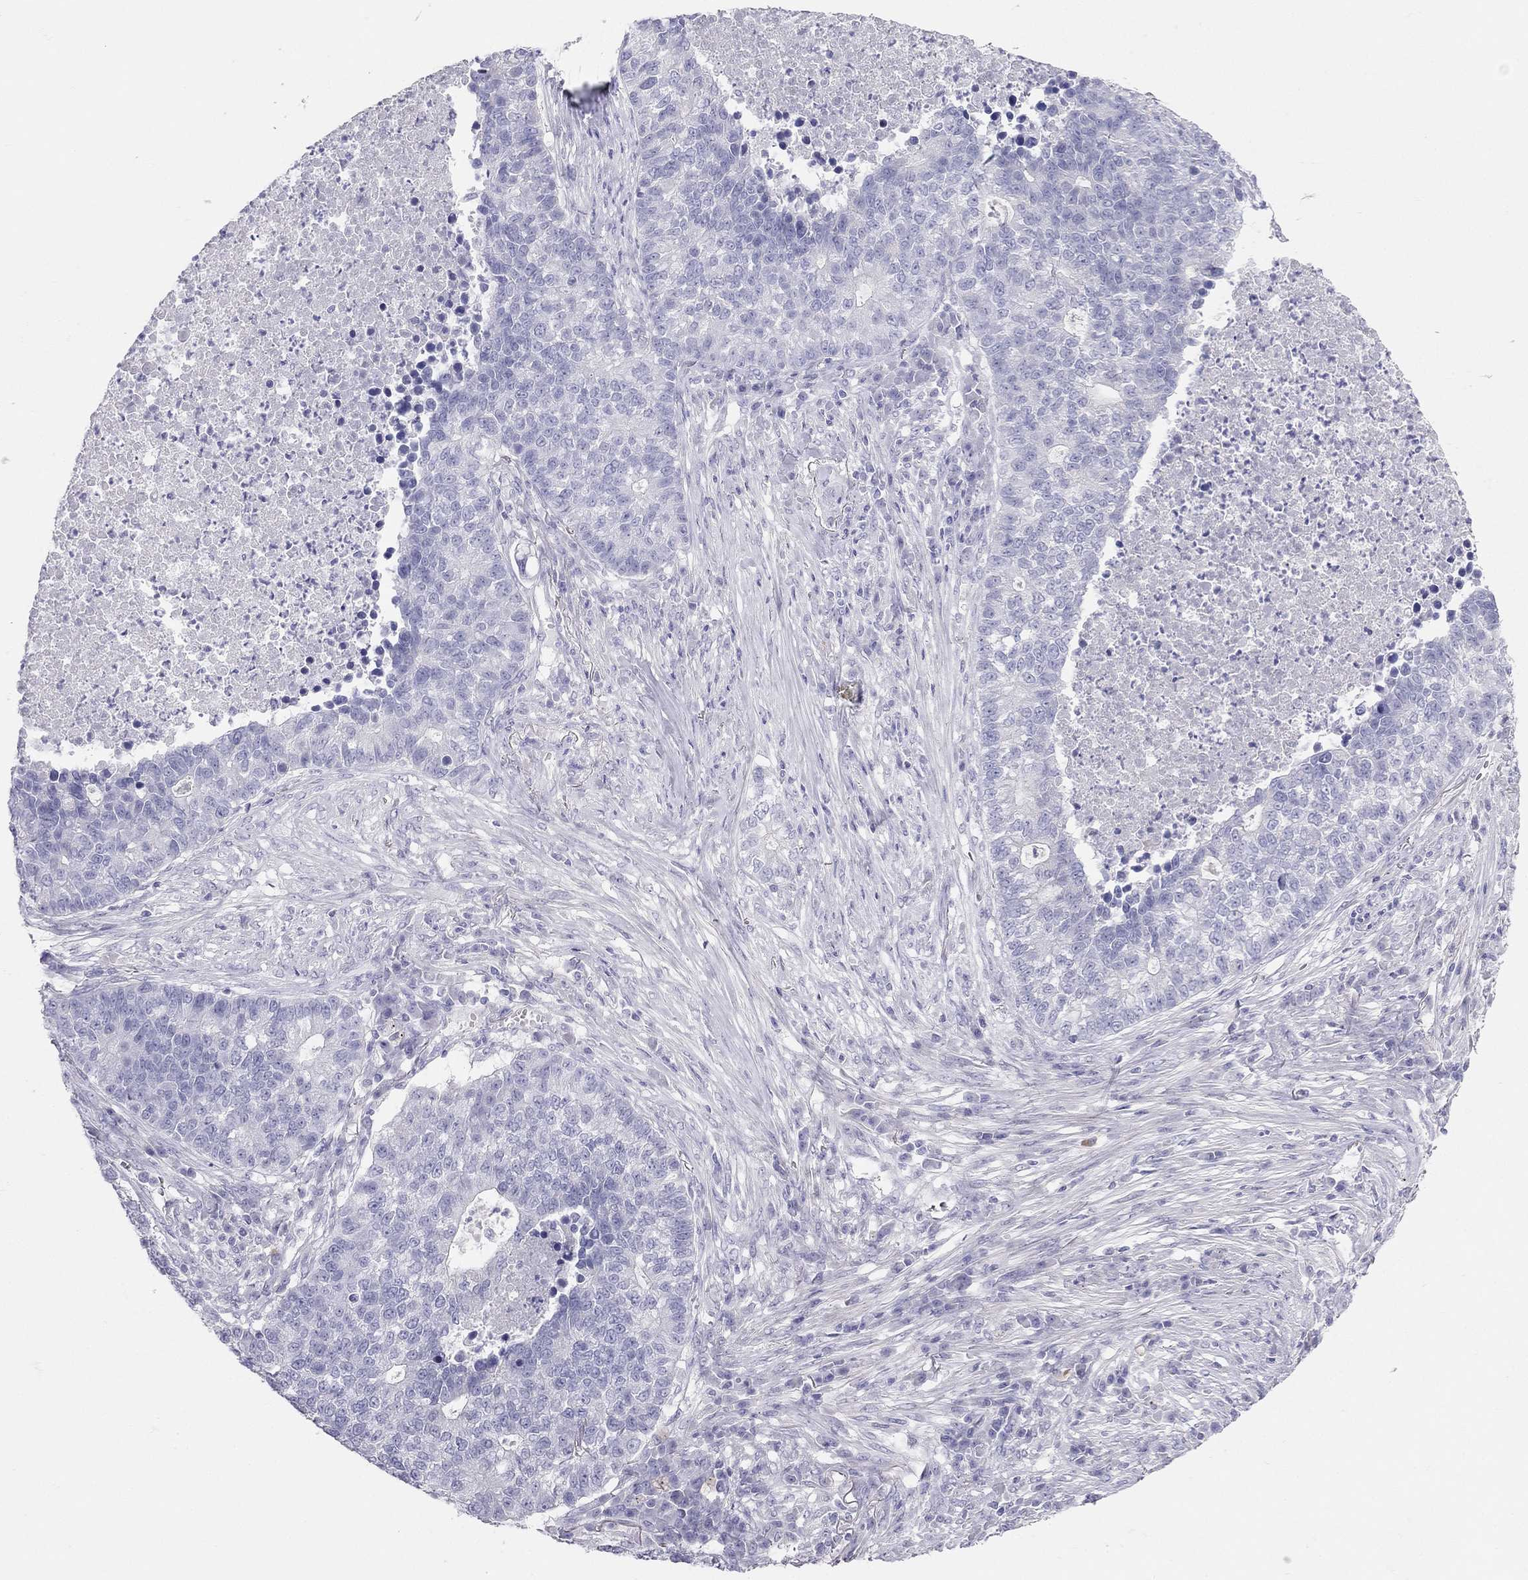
{"staining": {"intensity": "negative", "quantity": "none", "location": "none"}, "tissue": "lung cancer", "cell_type": "Tumor cells", "image_type": "cancer", "snomed": [{"axis": "morphology", "description": "Adenocarcinoma, NOS"}, {"axis": "topography", "description": "Lung"}], "caption": "IHC of lung cancer exhibits no expression in tumor cells. (Stains: DAB IHC with hematoxylin counter stain, Microscopy: brightfield microscopy at high magnification).", "gene": "RFLNA", "patient": {"sex": "male", "age": 57}}